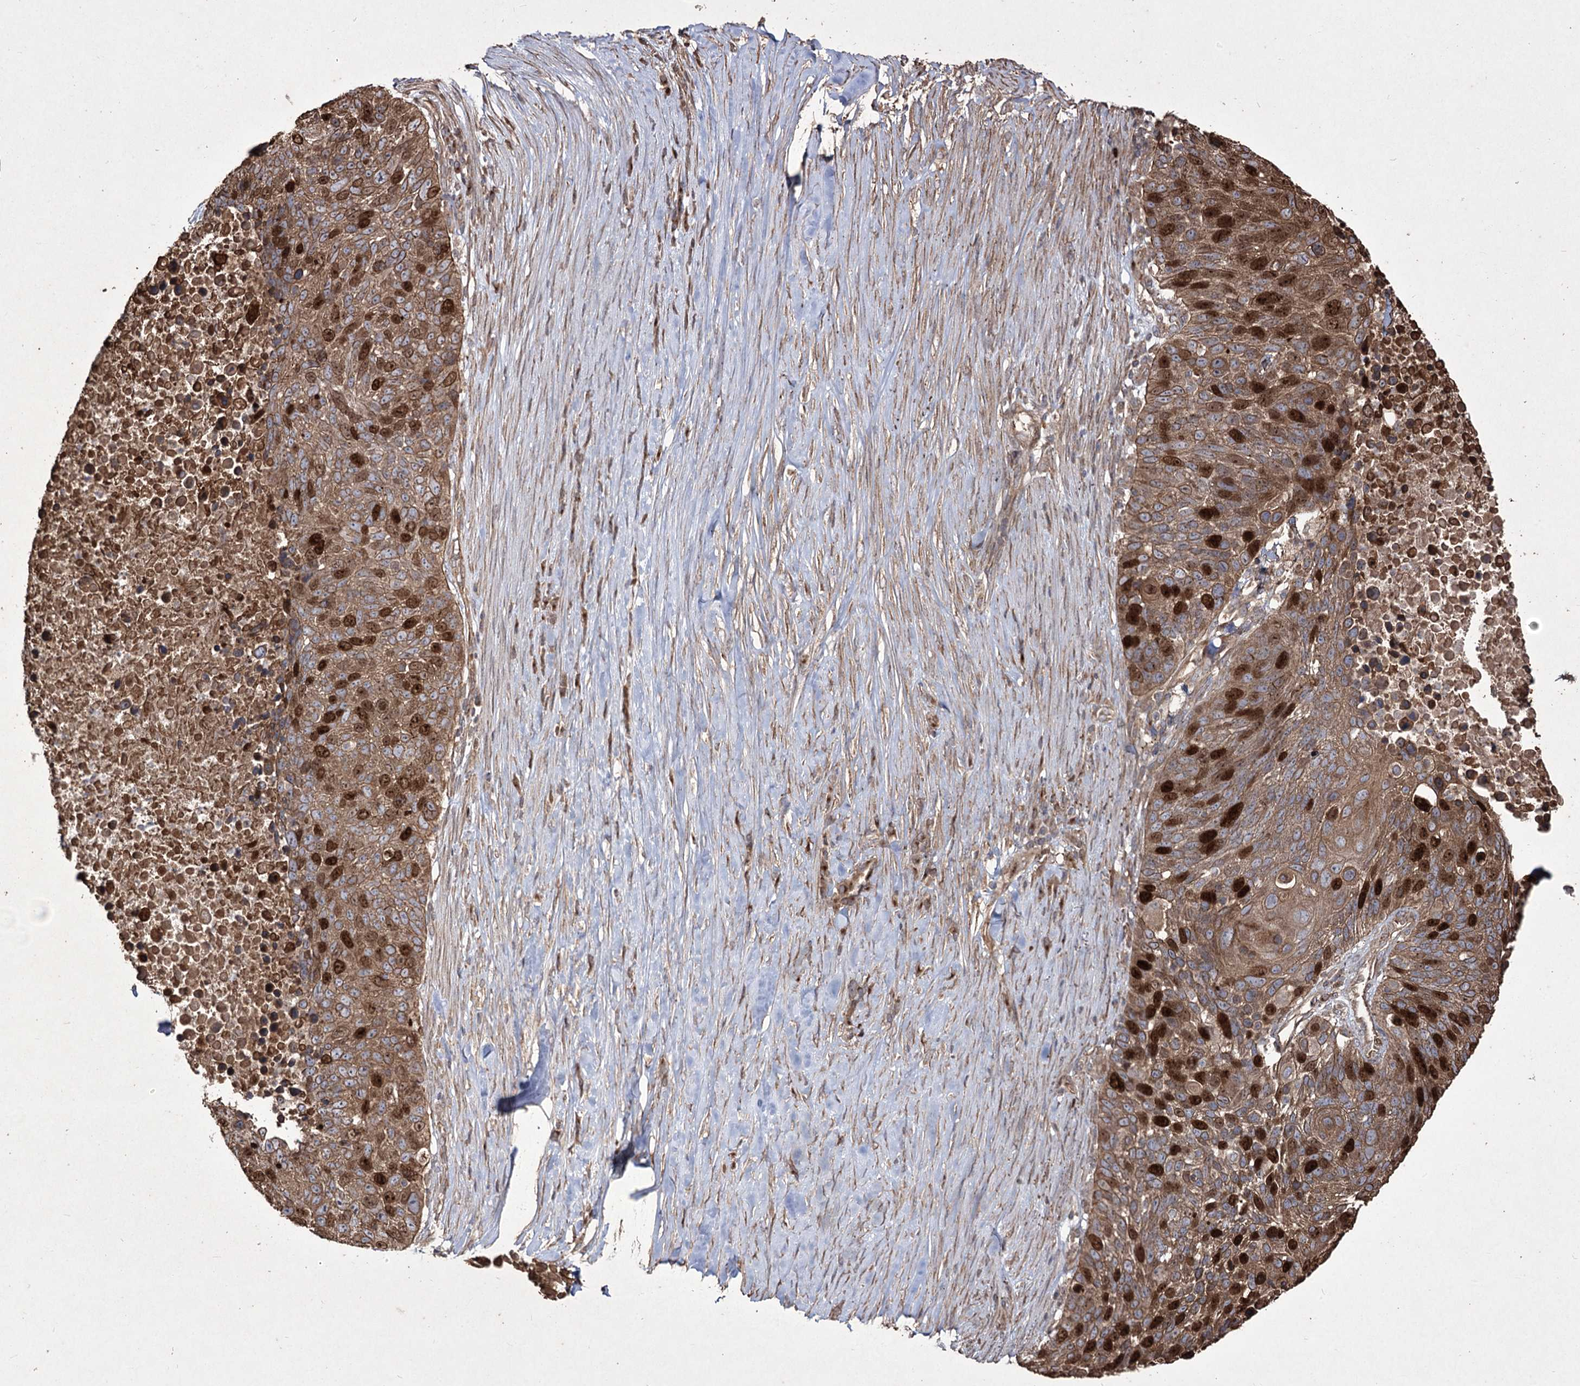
{"staining": {"intensity": "strong", "quantity": ">75%", "location": "cytoplasmic/membranous,nuclear"}, "tissue": "lung cancer", "cell_type": "Tumor cells", "image_type": "cancer", "snomed": [{"axis": "morphology", "description": "Normal tissue, NOS"}, {"axis": "morphology", "description": "Squamous cell carcinoma, NOS"}, {"axis": "topography", "description": "Lymph node"}, {"axis": "topography", "description": "Lung"}], "caption": "A high amount of strong cytoplasmic/membranous and nuclear positivity is identified in approximately >75% of tumor cells in lung cancer tissue.", "gene": "PRC1", "patient": {"sex": "male", "age": 66}}